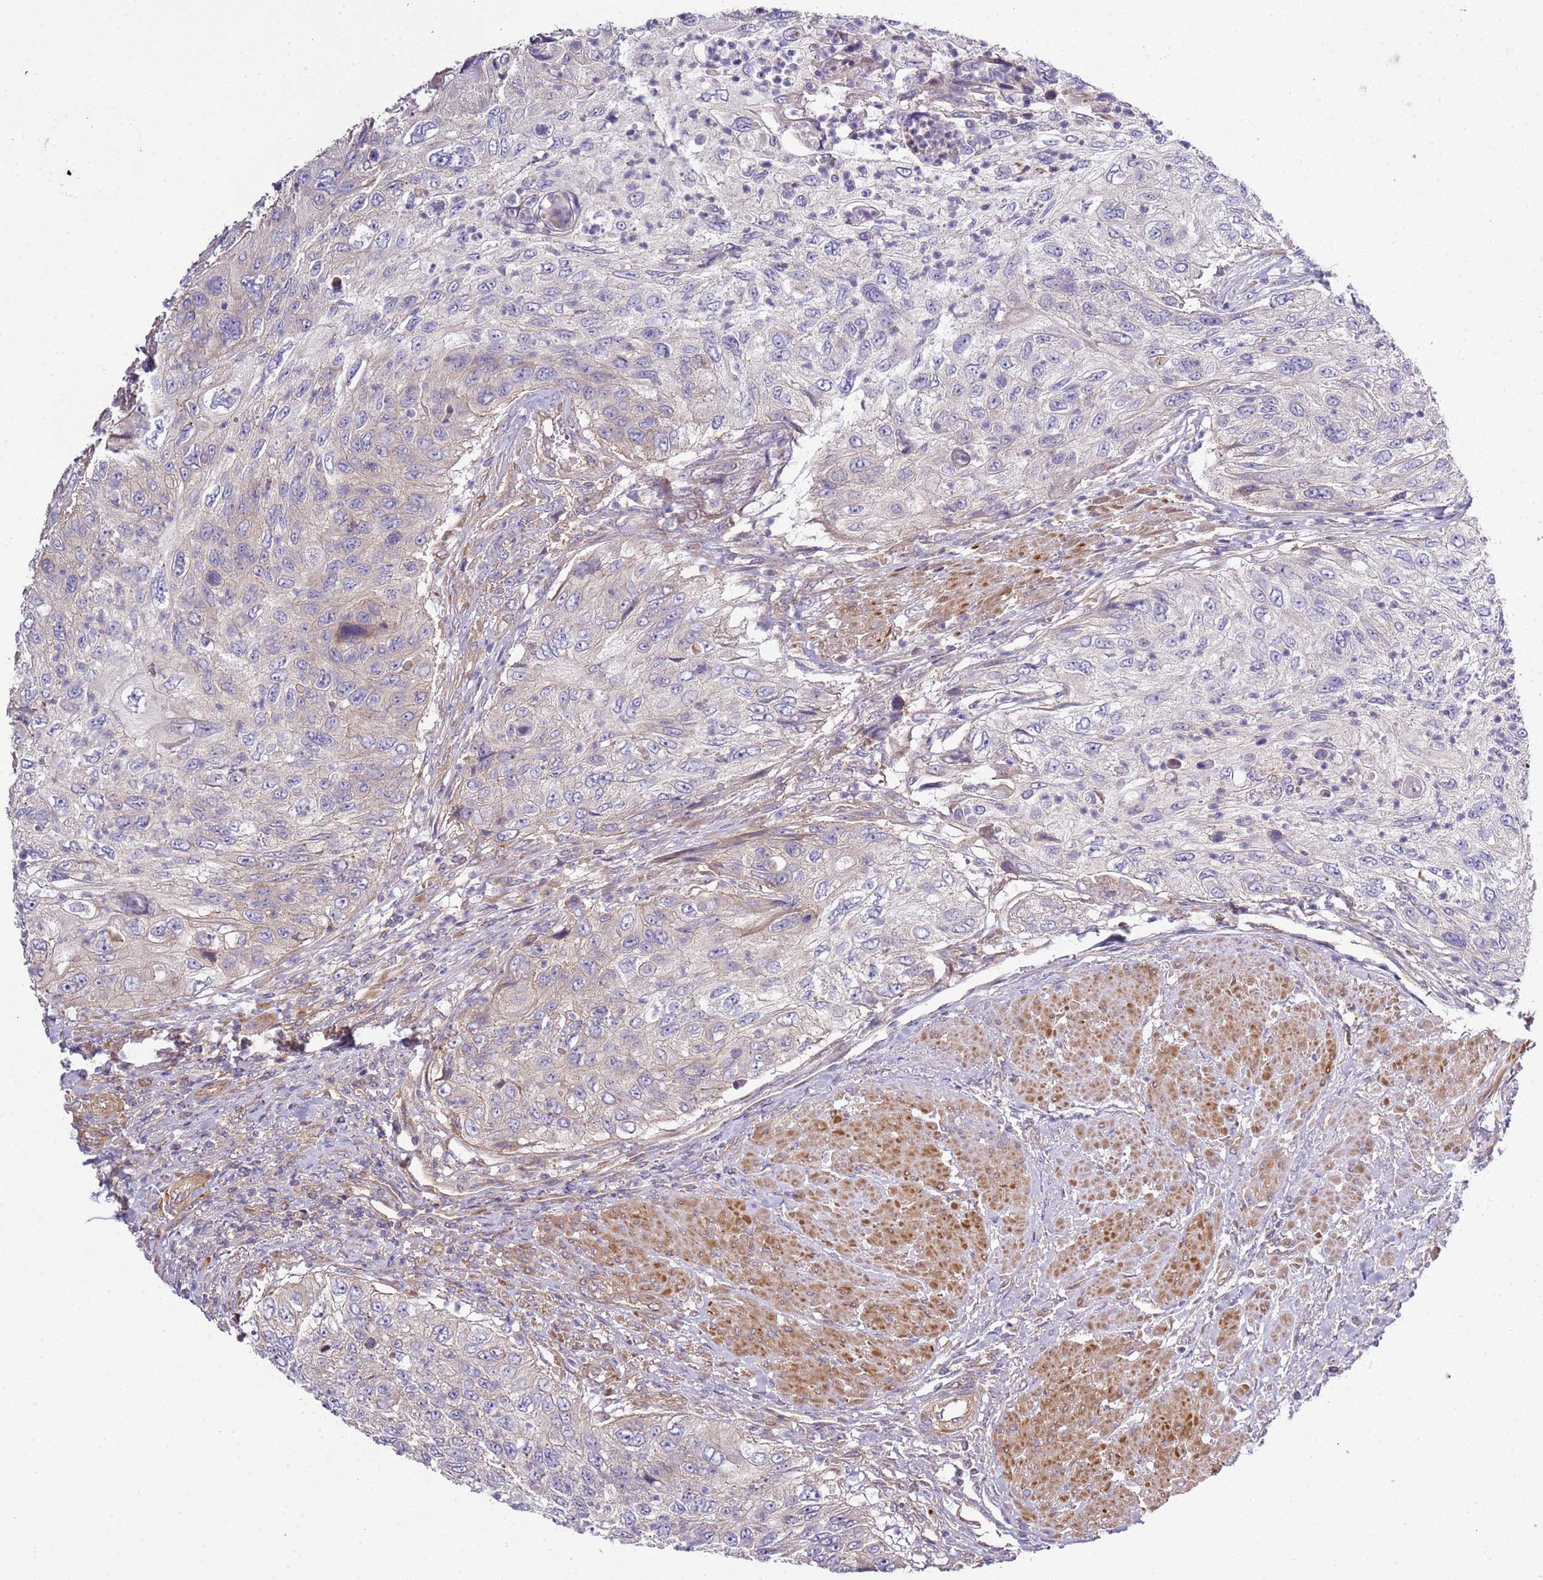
{"staining": {"intensity": "negative", "quantity": "none", "location": "none"}, "tissue": "urothelial cancer", "cell_type": "Tumor cells", "image_type": "cancer", "snomed": [{"axis": "morphology", "description": "Urothelial carcinoma, High grade"}, {"axis": "topography", "description": "Urinary bladder"}], "caption": "There is no significant positivity in tumor cells of urothelial cancer.", "gene": "GNL1", "patient": {"sex": "female", "age": 60}}